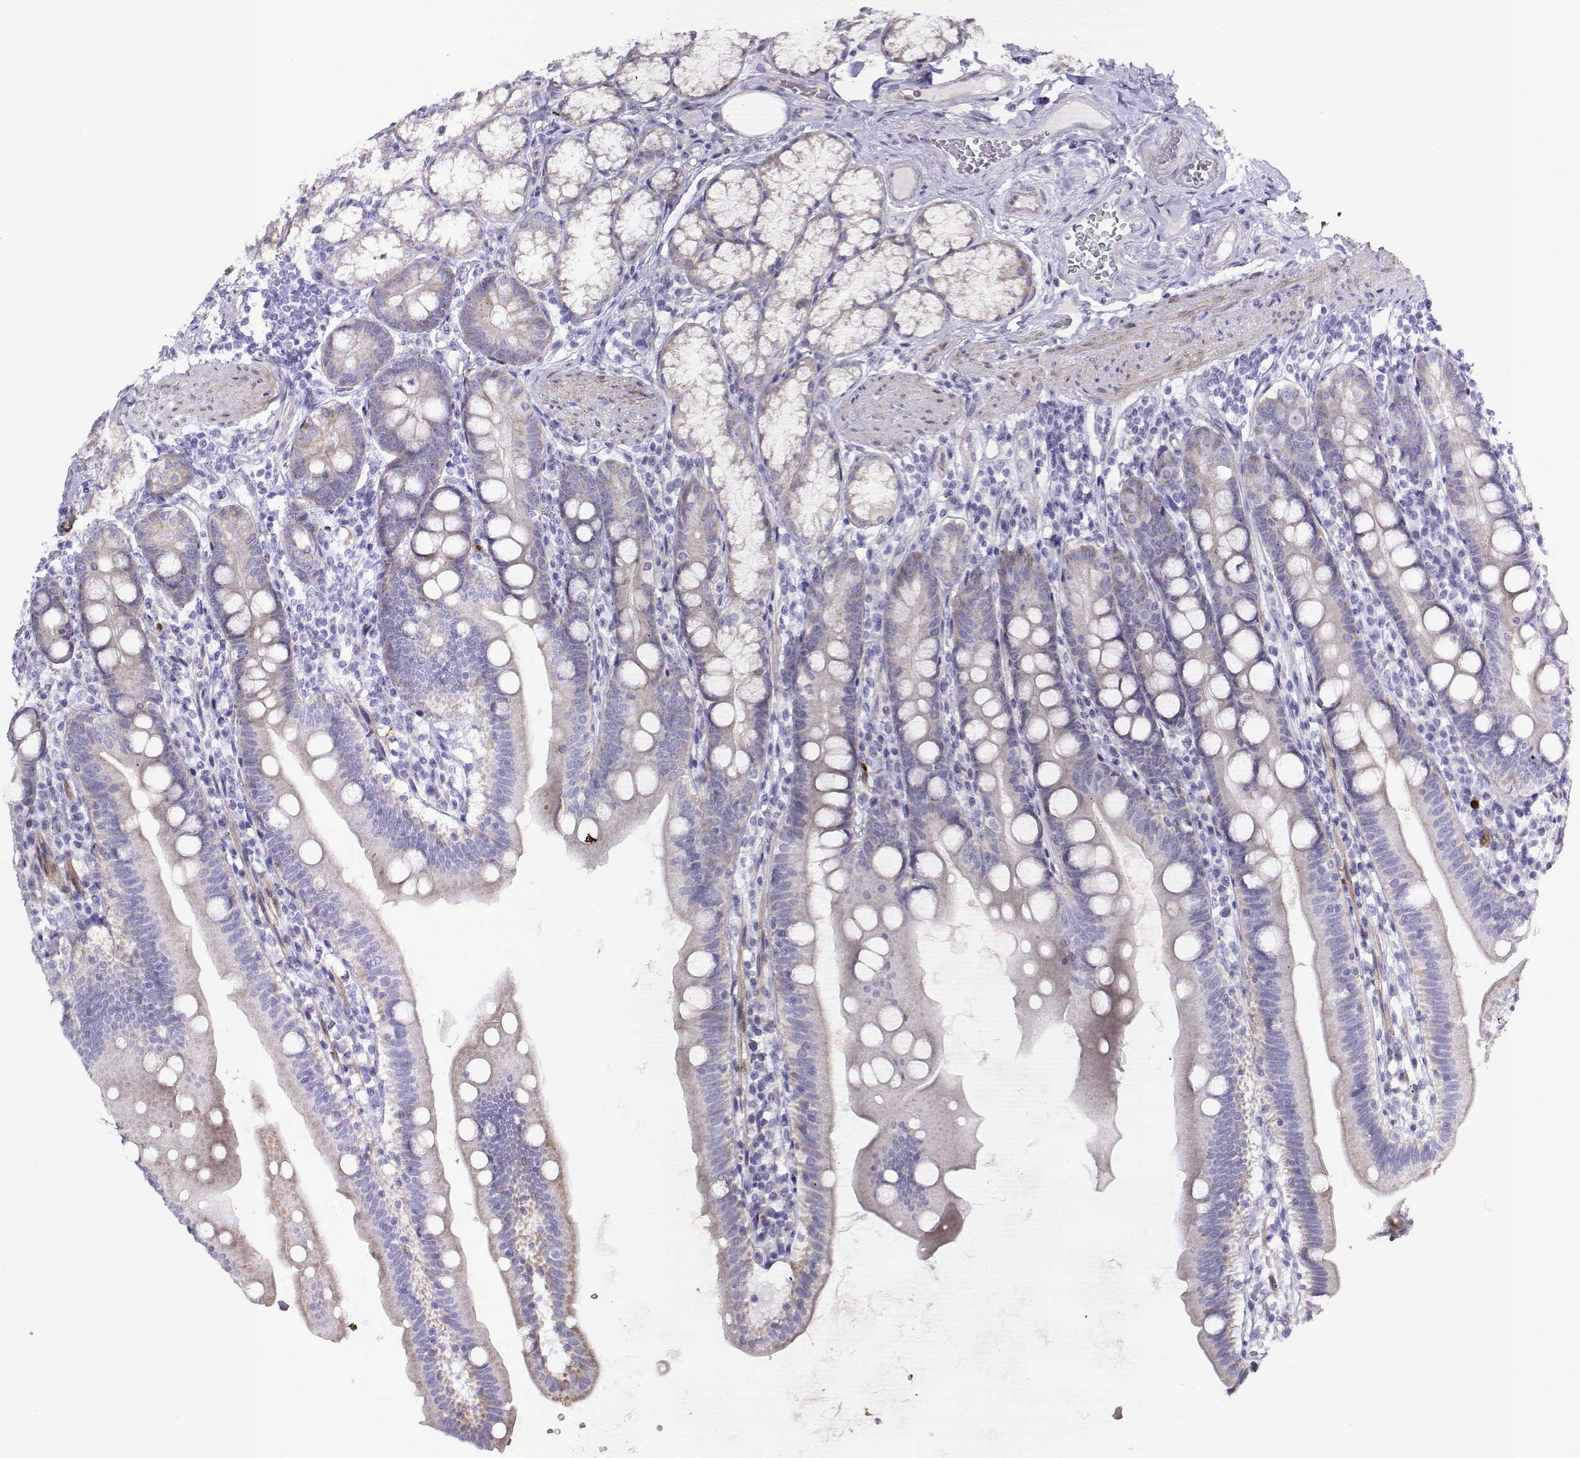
{"staining": {"intensity": "negative", "quantity": "none", "location": "none"}, "tissue": "duodenum", "cell_type": "Glandular cells", "image_type": "normal", "snomed": [{"axis": "morphology", "description": "Normal tissue, NOS"}, {"axis": "topography", "description": "Duodenum"}], "caption": "Glandular cells show no significant expression in benign duodenum.", "gene": "NOS1AP", "patient": {"sex": "female", "age": 67}}